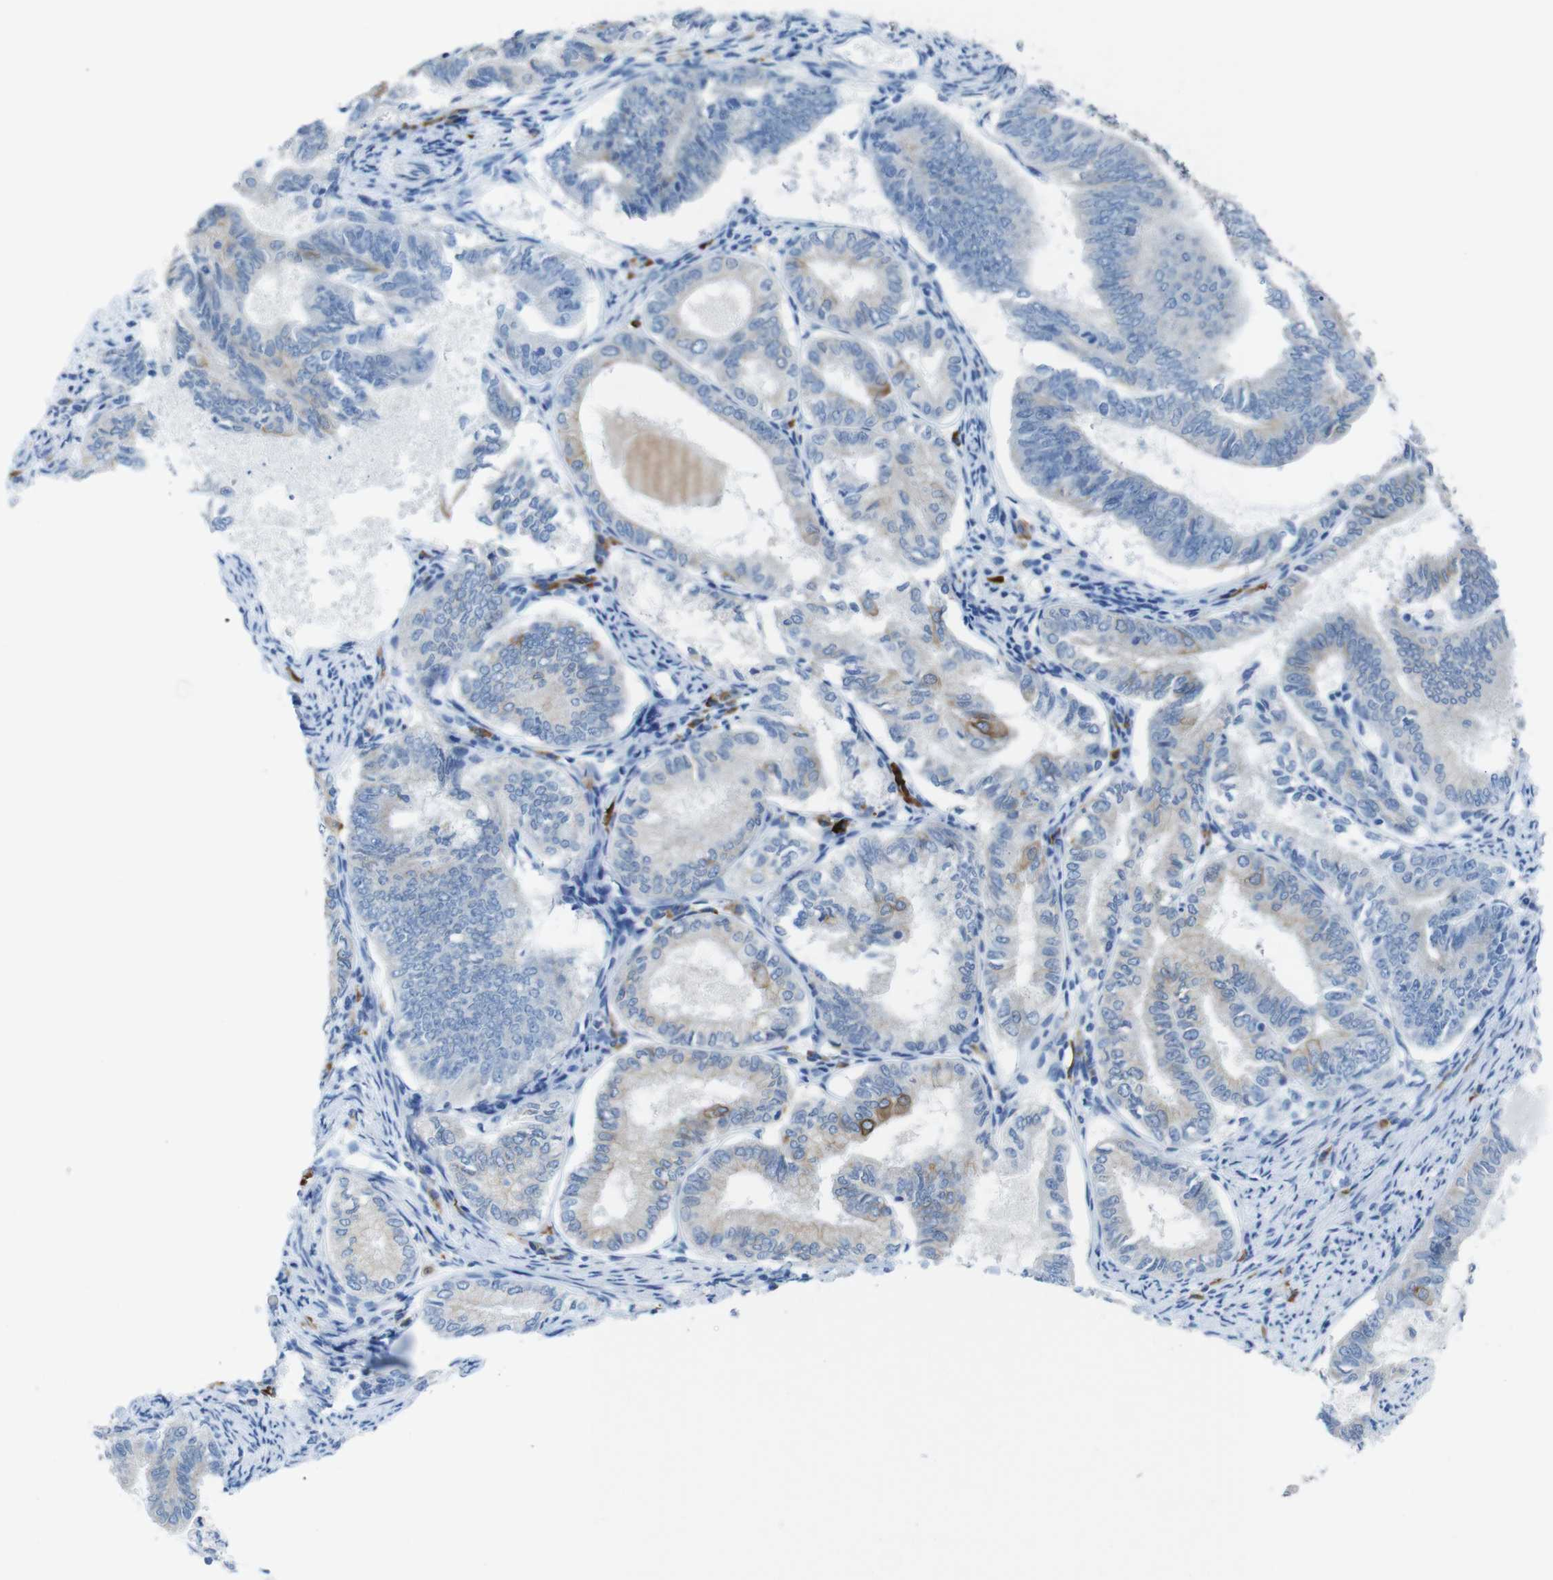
{"staining": {"intensity": "moderate", "quantity": "<25%", "location": "cytoplasmic/membranous"}, "tissue": "endometrial cancer", "cell_type": "Tumor cells", "image_type": "cancer", "snomed": [{"axis": "morphology", "description": "Adenocarcinoma, NOS"}, {"axis": "topography", "description": "Endometrium"}], "caption": "A brown stain shows moderate cytoplasmic/membranous positivity of a protein in human adenocarcinoma (endometrial) tumor cells.", "gene": "CLMN", "patient": {"sex": "female", "age": 86}}